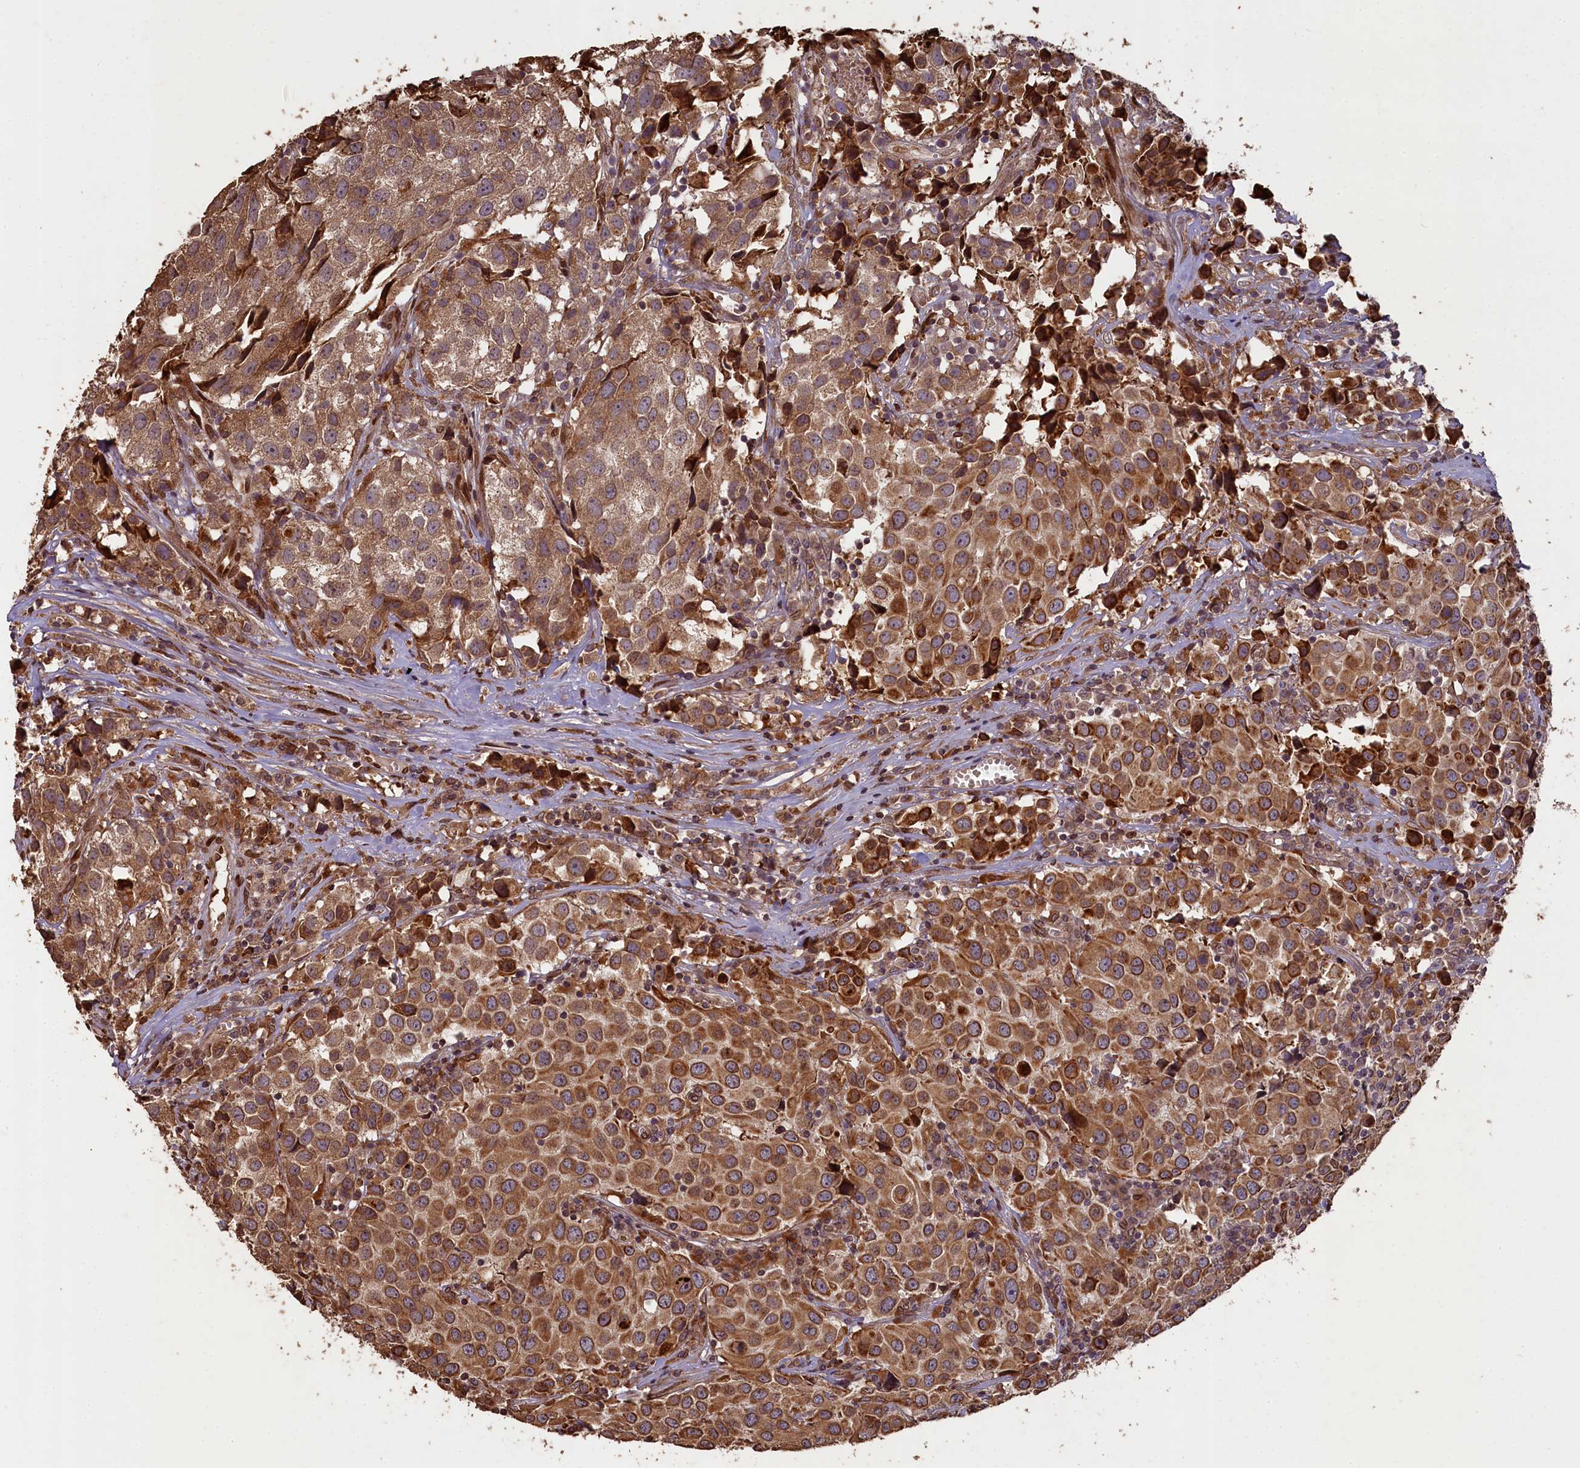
{"staining": {"intensity": "moderate", "quantity": ">75%", "location": "cytoplasmic/membranous"}, "tissue": "urothelial cancer", "cell_type": "Tumor cells", "image_type": "cancer", "snomed": [{"axis": "morphology", "description": "Urothelial carcinoma, High grade"}, {"axis": "topography", "description": "Urinary bladder"}], "caption": "IHC (DAB (3,3'-diaminobenzidine)) staining of human urothelial cancer displays moderate cytoplasmic/membranous protein expression in about >75% of tumor cells.", "gene": "SLC38A7", "patient": {"sex": "female", "age": 75}}